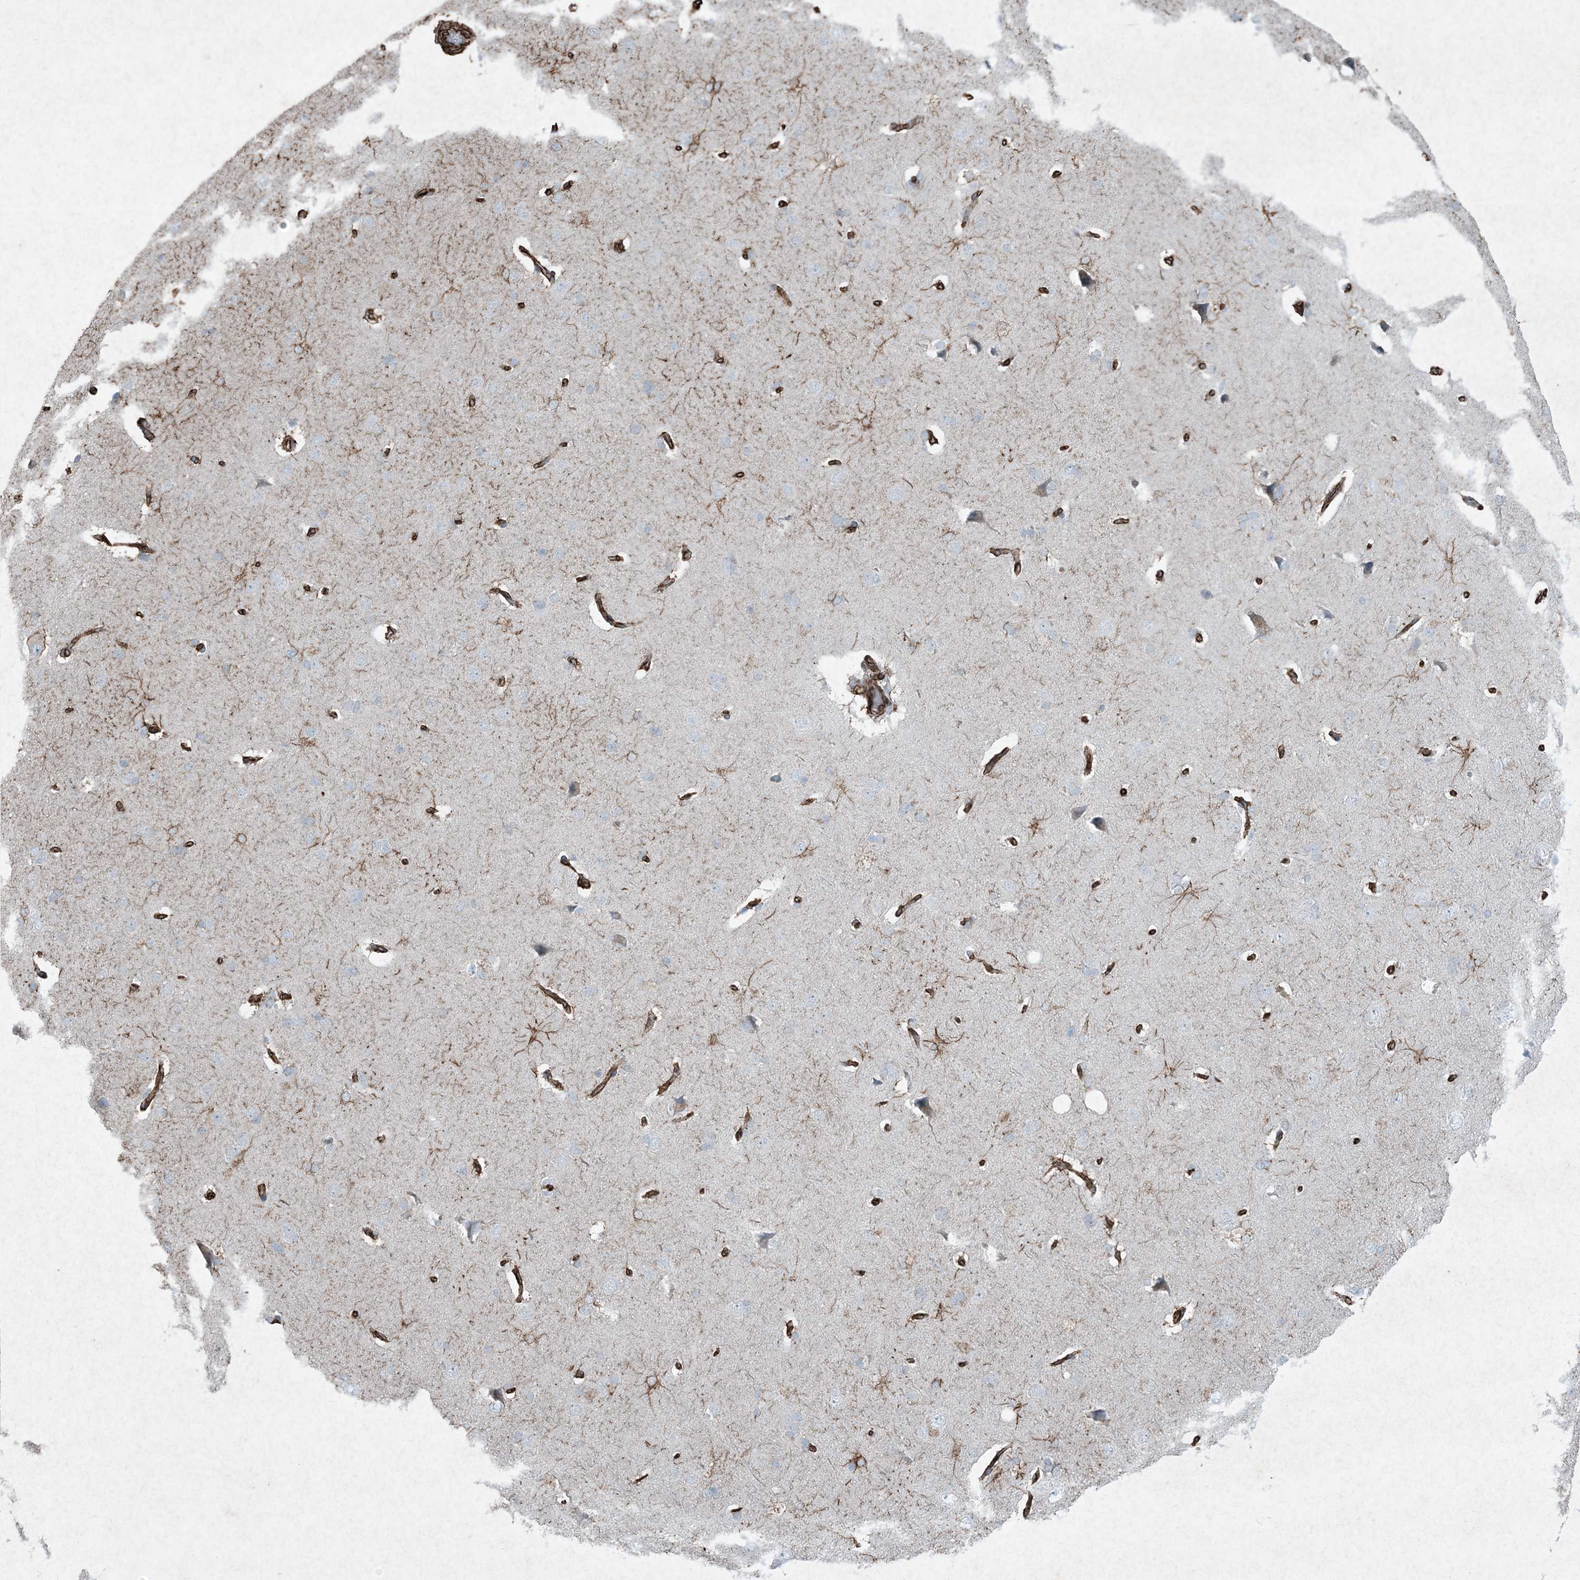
{"staining": {"intensity": "strong", "quantity": ">75%", "location": "cytoplasmic/membranous"}, "tissue": "cerebral cortex", "cell_type": "Endothelial cells", "image_type": "normal", "snomed": [{"axis": "morphology", "description": "Normal tissue, NOS"}, {"axis": "topography", "description": "Cerebral cortex"}], "caption": "Human cerebral cortex stained with a brown dye reveals strong cytoplasmic/membranous positive expression in approximately >75% of endothelial cells.", "gene": "RYK", "patient": {"sex": "male", "age": 62}}